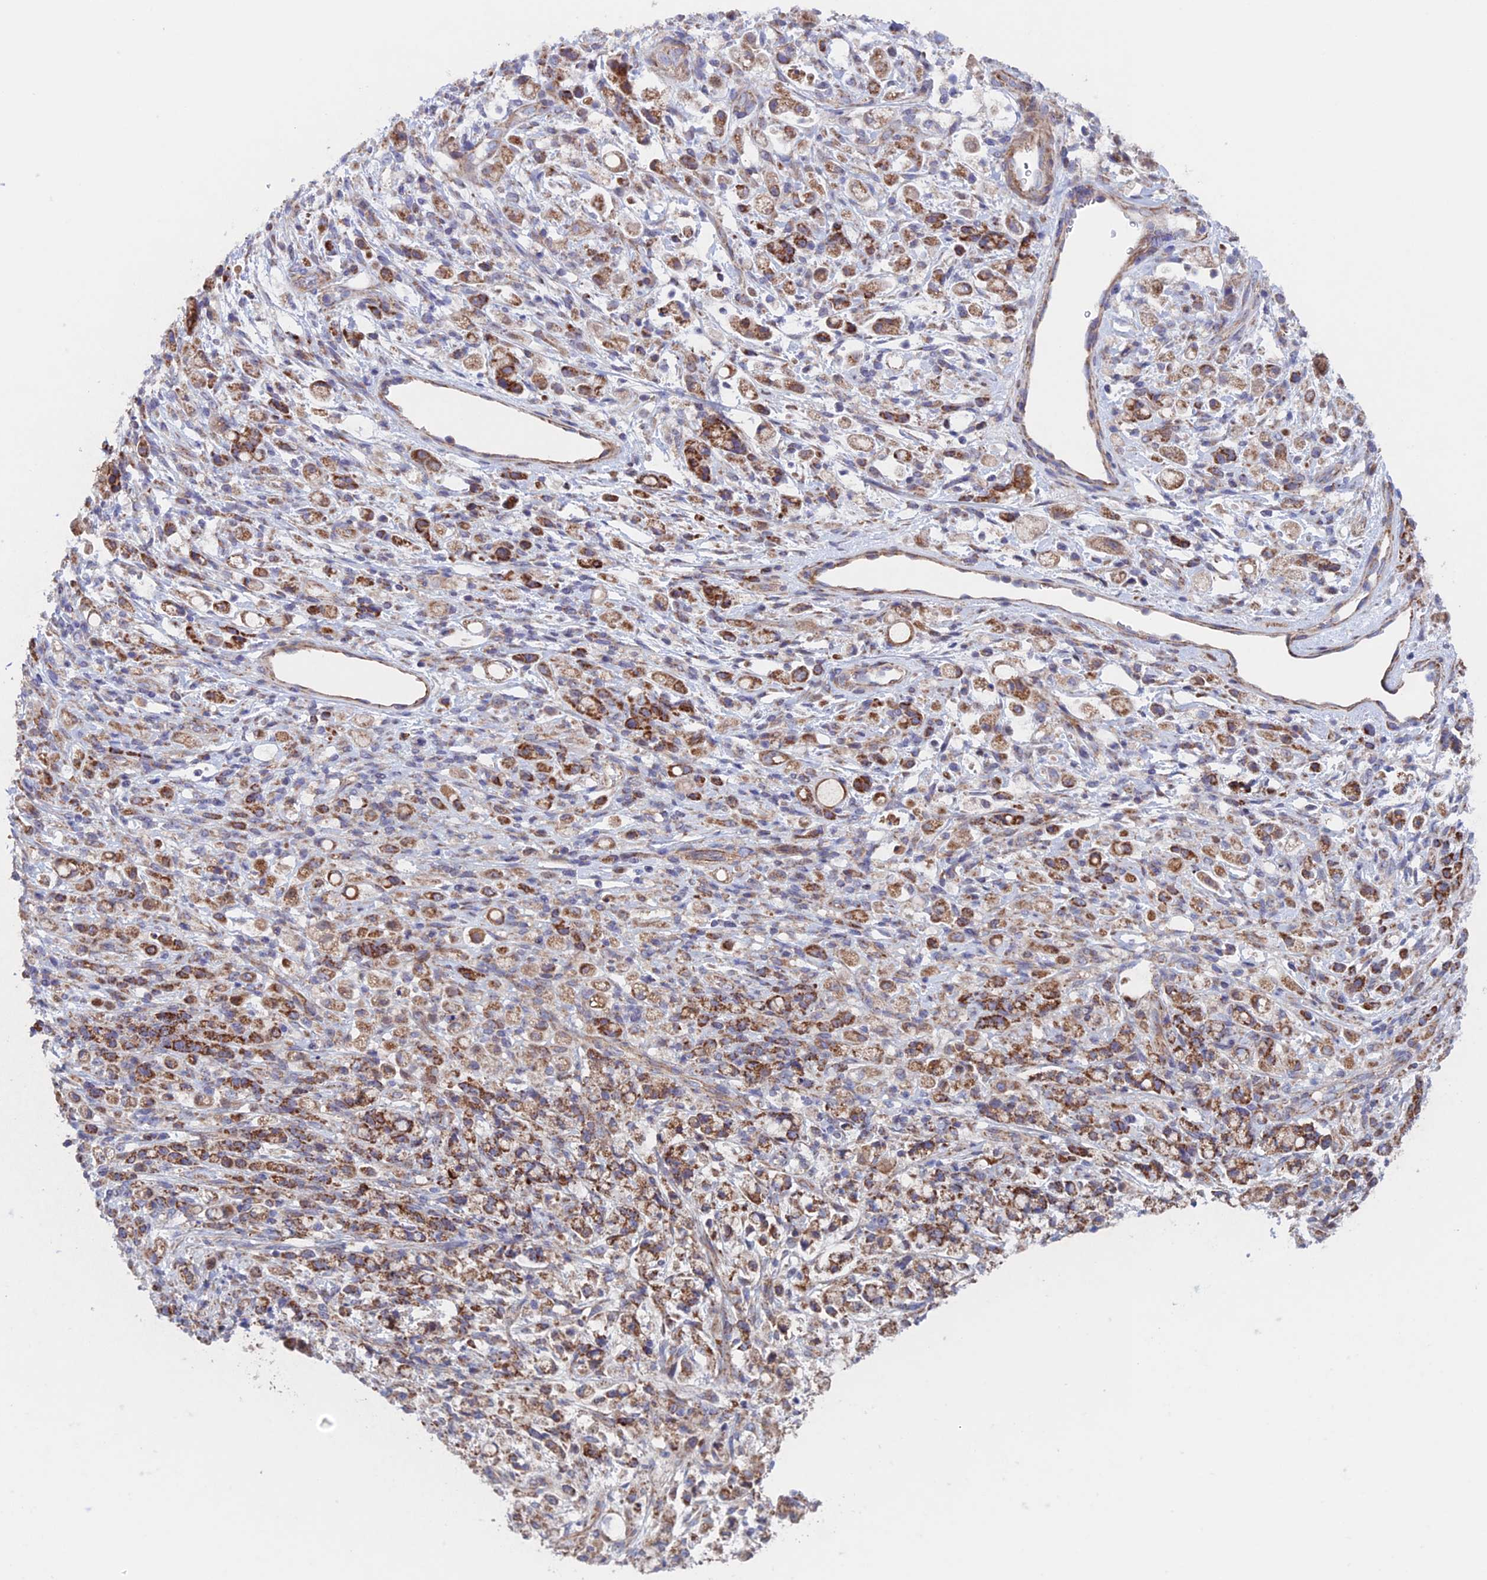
{"staining": {"intensity": "strong", "quantity": ">75%", "location": "cytoplasmic/membranous"}, "tissue": "stomach cancer", "cell_type": "Tumor cells", "image_type": "cancer", "snomed": [{"axis": "morphology", "description": "Adenocarcinoma, NOS"}, {"axis": "topography", "description": "Stomach"}], "caption": "Brown immunohistochemical staining in stomach cancer (adenocarcinoma) shows strong cytoplasmic/membranous staining in approximately >75% of tumor cells.", "gene": "MRPL1", "patient": {"sex": "female", "age": 60}}